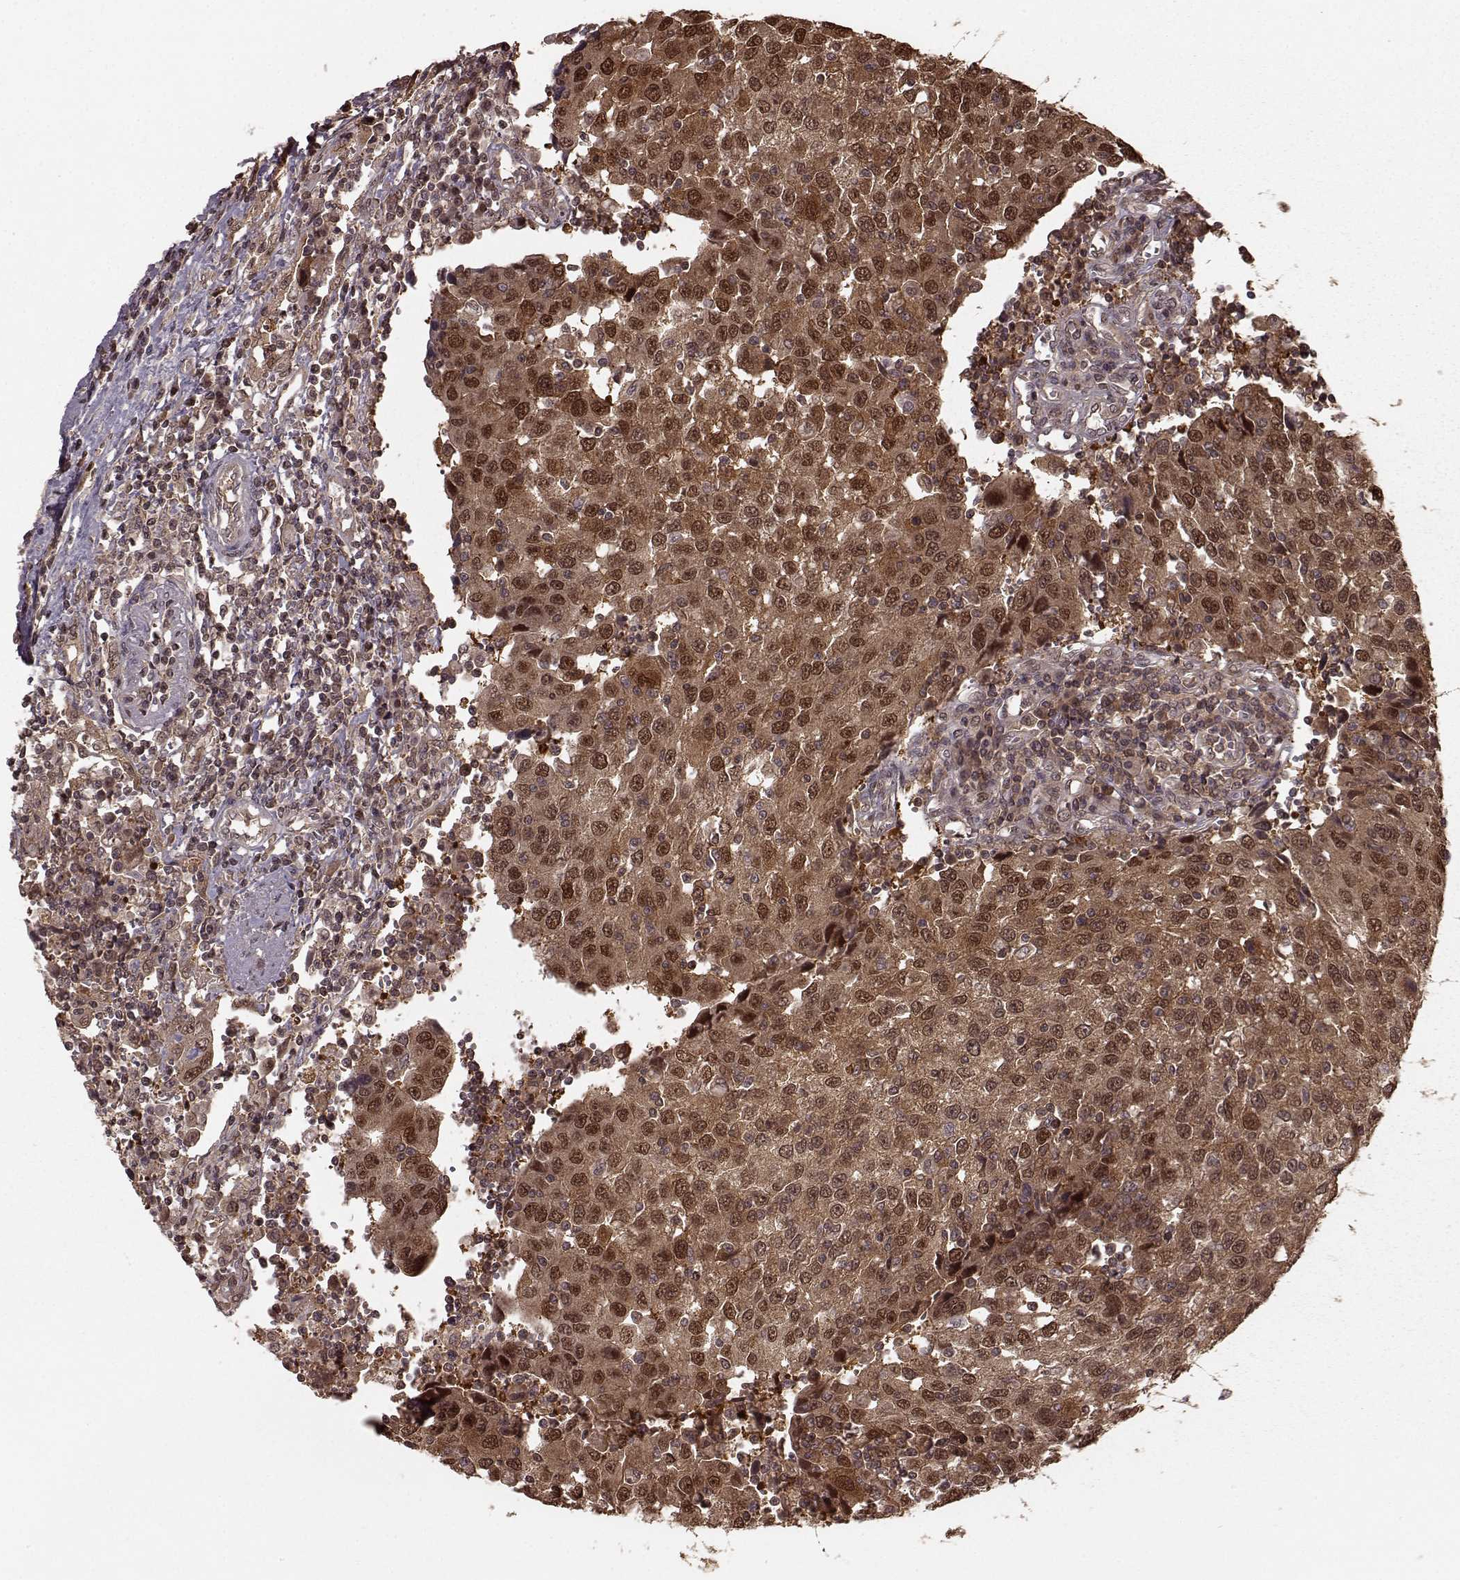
{"staining": {"intensity": "strong", "quantity": ">75%", "location": "cytoplasmic/membranous,nuclear"}, "tissue": "urothelial cancer", "cell_type": "Tumor cells", "image_type": "cancer", "snomed": [{"axis": "morphology", "description": "Urothelial carcinoma, High grade"}, {"axis": "topography", "description": "Urinary bladder"}], "caption": "Urothelial carcinoma (high-grade) stained with DAB (3,3'-diaminobenzidine) immunohistochemistry reveals high levels of strong cytoplasmic/membranous and nuclear expression in about >75% of tumor cells. Using DAB (brown) and hematoxylin (blue) stains, captured at high magnification using brightfield microscopy.", "gene": "GSS", "patient": {"sex": "female", "age": 85}}